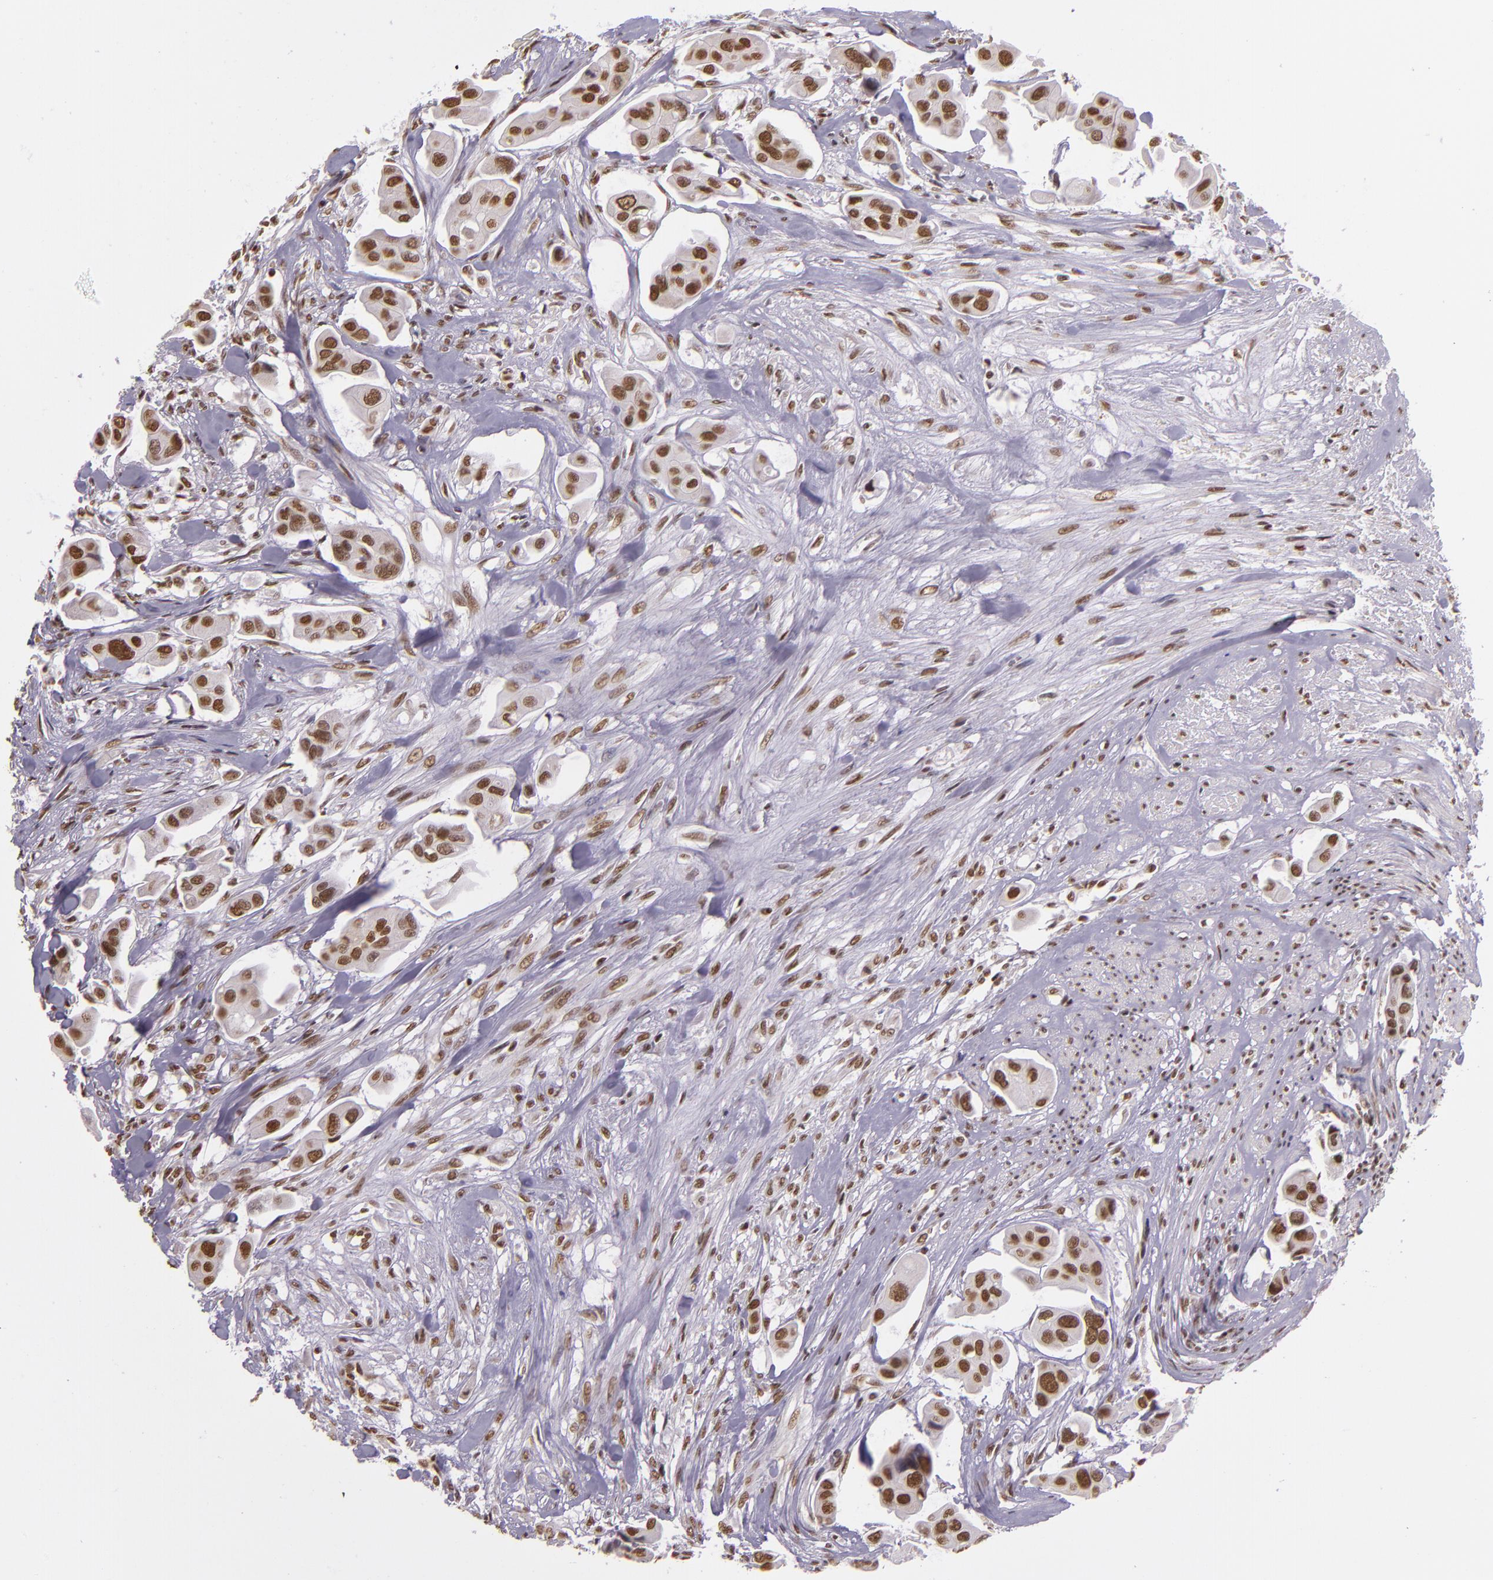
{"staining": {"intensity": "moderate", "quantity": ">75%", "location": "nuclear"}, "tissue": "urothelial cancer", "cell_type": "Tumor cells", "image_type": "cancer", "snomed": [{"axis": "morphology", "description": "Adenocarcinoma, NOS"}, {"axis": "topography", "description": "Urinary bladder"}], "caption": "Human adenocarcinoma stained with a brown dye reveals moderate nuclear positive expression in approximately >75% of tumor cells.", "gene": "USF1", "patient": {"sex": "male", "age": 61}}